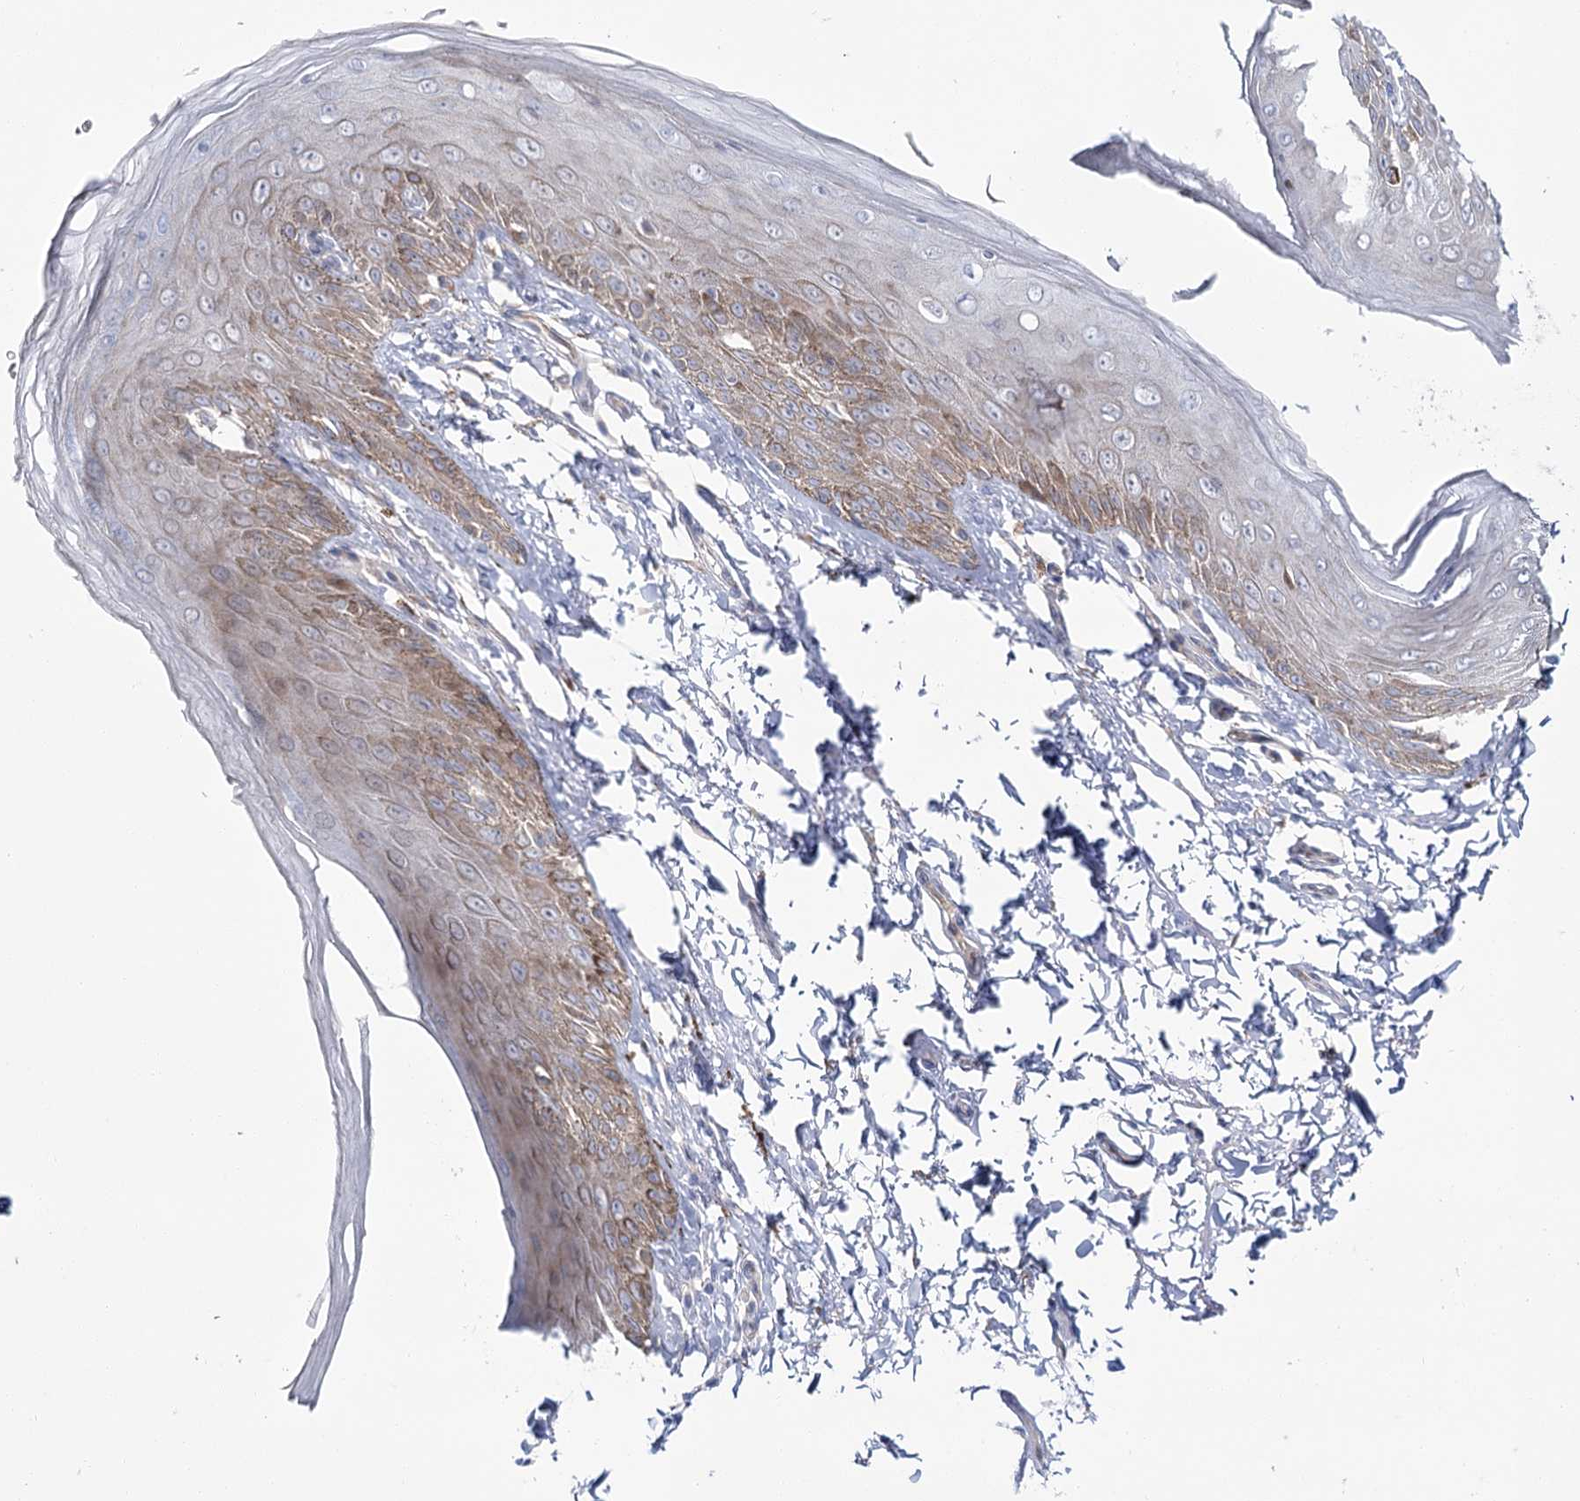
{"staining": {"intensity": "weak", "quantity": "<25%", "location": "cytoplasmic/membranous"}, "tissue": "skin", "cell_type": "Epidermal cells", "image_type": "normal", "snomed": [{"axis": "morphology", "description": "Normal tissue, NOS"}, {"axis": "topography", "description": "Anal"}], "caption": "DAB (3,3'-diaminobenzidine) immunohistochemical staining of normal skin reveals no significant expression in epidermal cells. (DAB immunohistochemistry (IHC) visualized using brightfield microscopy, high magnification).", "gene": "CPLANE1", "patient": {"sex": "male", "age": 44}}